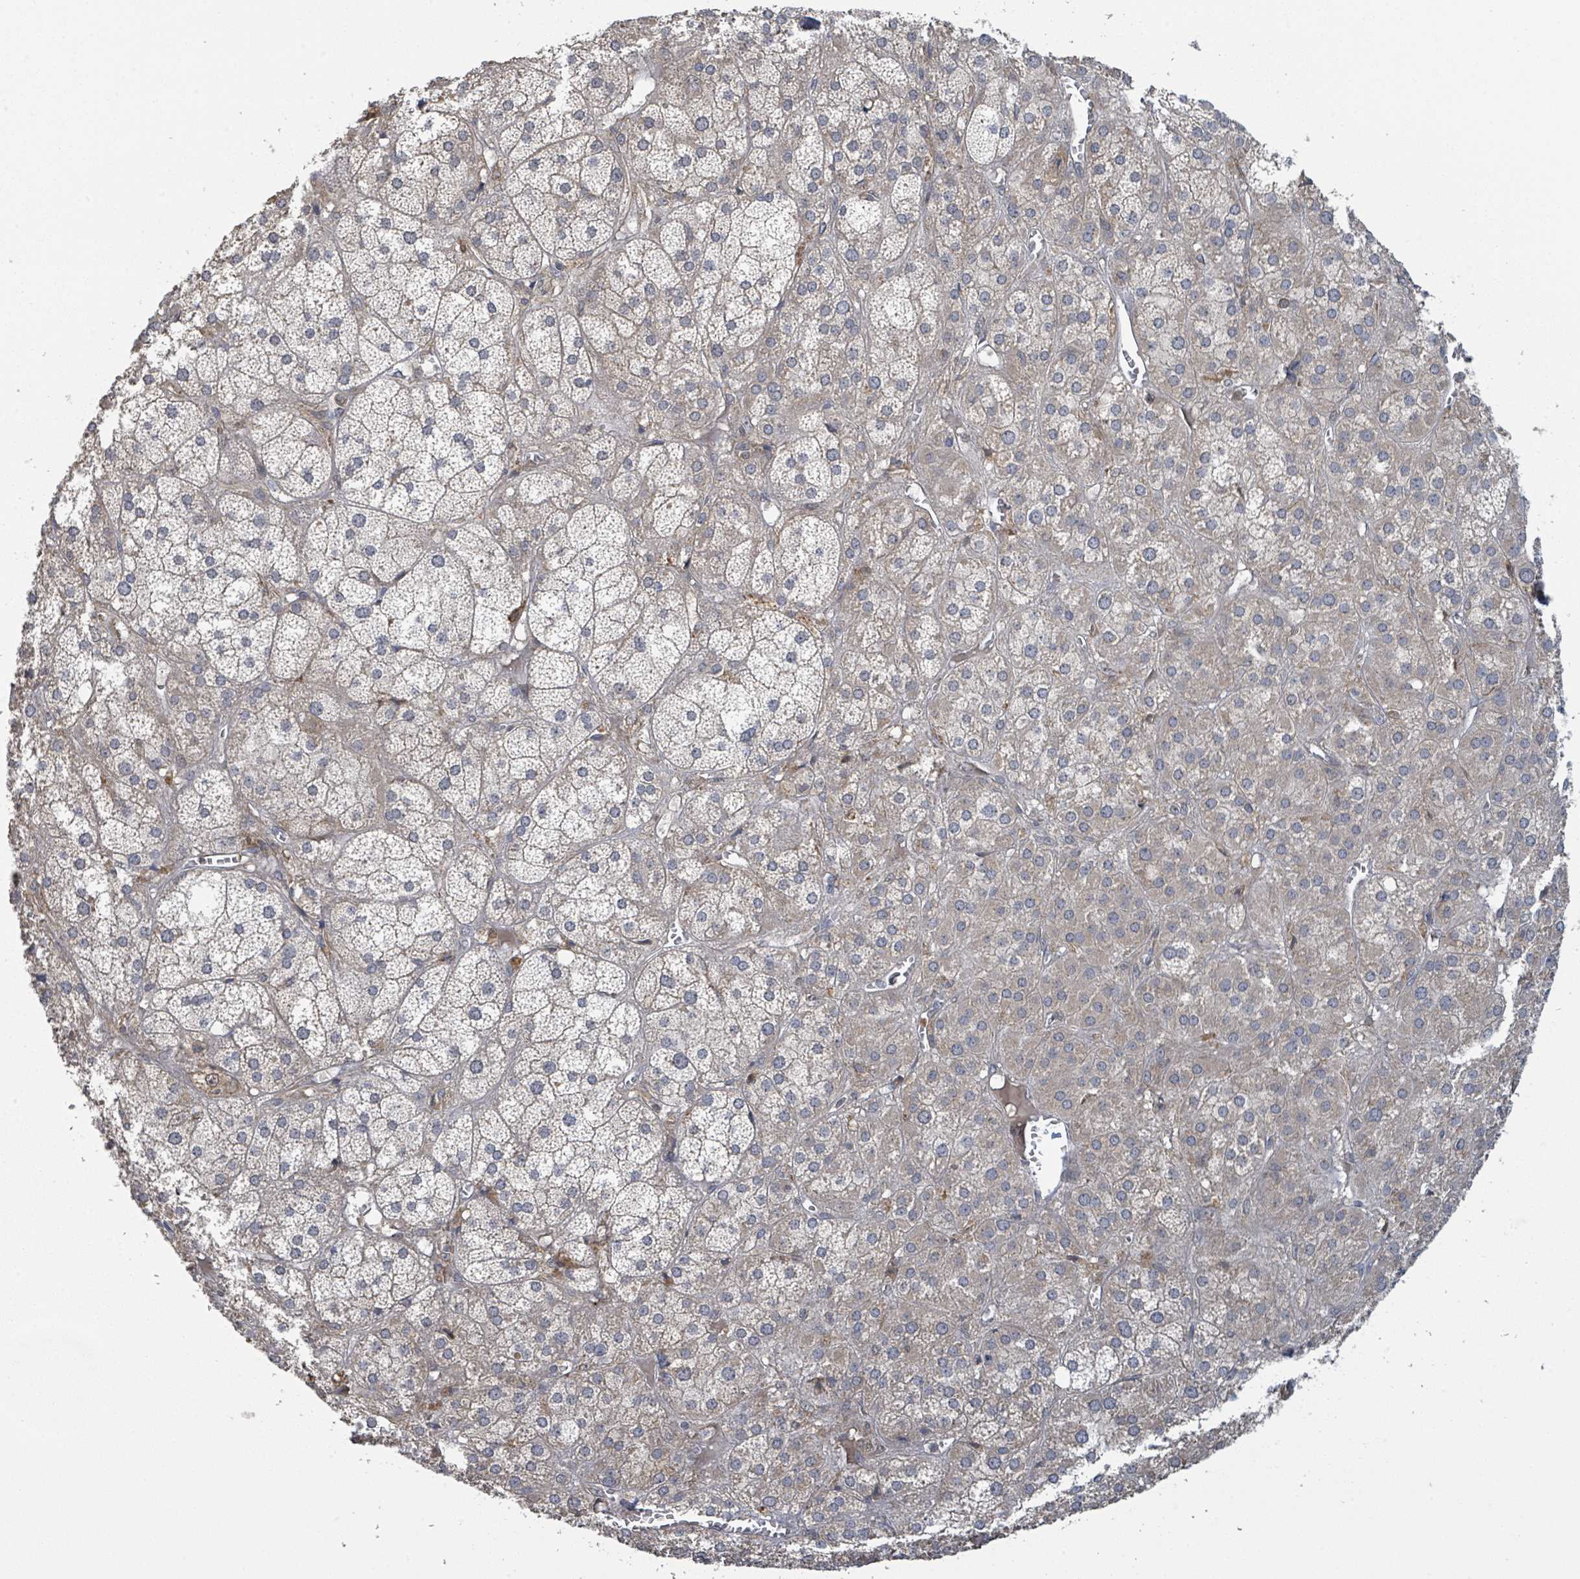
{"staining": {"intensity": "weak", "quantity": "25%-75%", "location": "cytoplasmic/membranous"}, "tissue": "adrenal gland", "cell_type": "Glandular cells", "image_type": "normal", "snomed": [{"axis": "morphology", "description": "Normal tissue, NOS"}, {"axis": "topography", "description": "Adrenal gland"}], "caption": "Immunohistochemistry (IHC) photomicrograph of benign adrenal gland stained for a protein (brown), which demonstrates low levels of weak cytoplasmic/membranous positivity in approximately 25%-75% of glandular cells.", "gene": "CCDC121", "patient": {"sex": "female", "age": 61}}